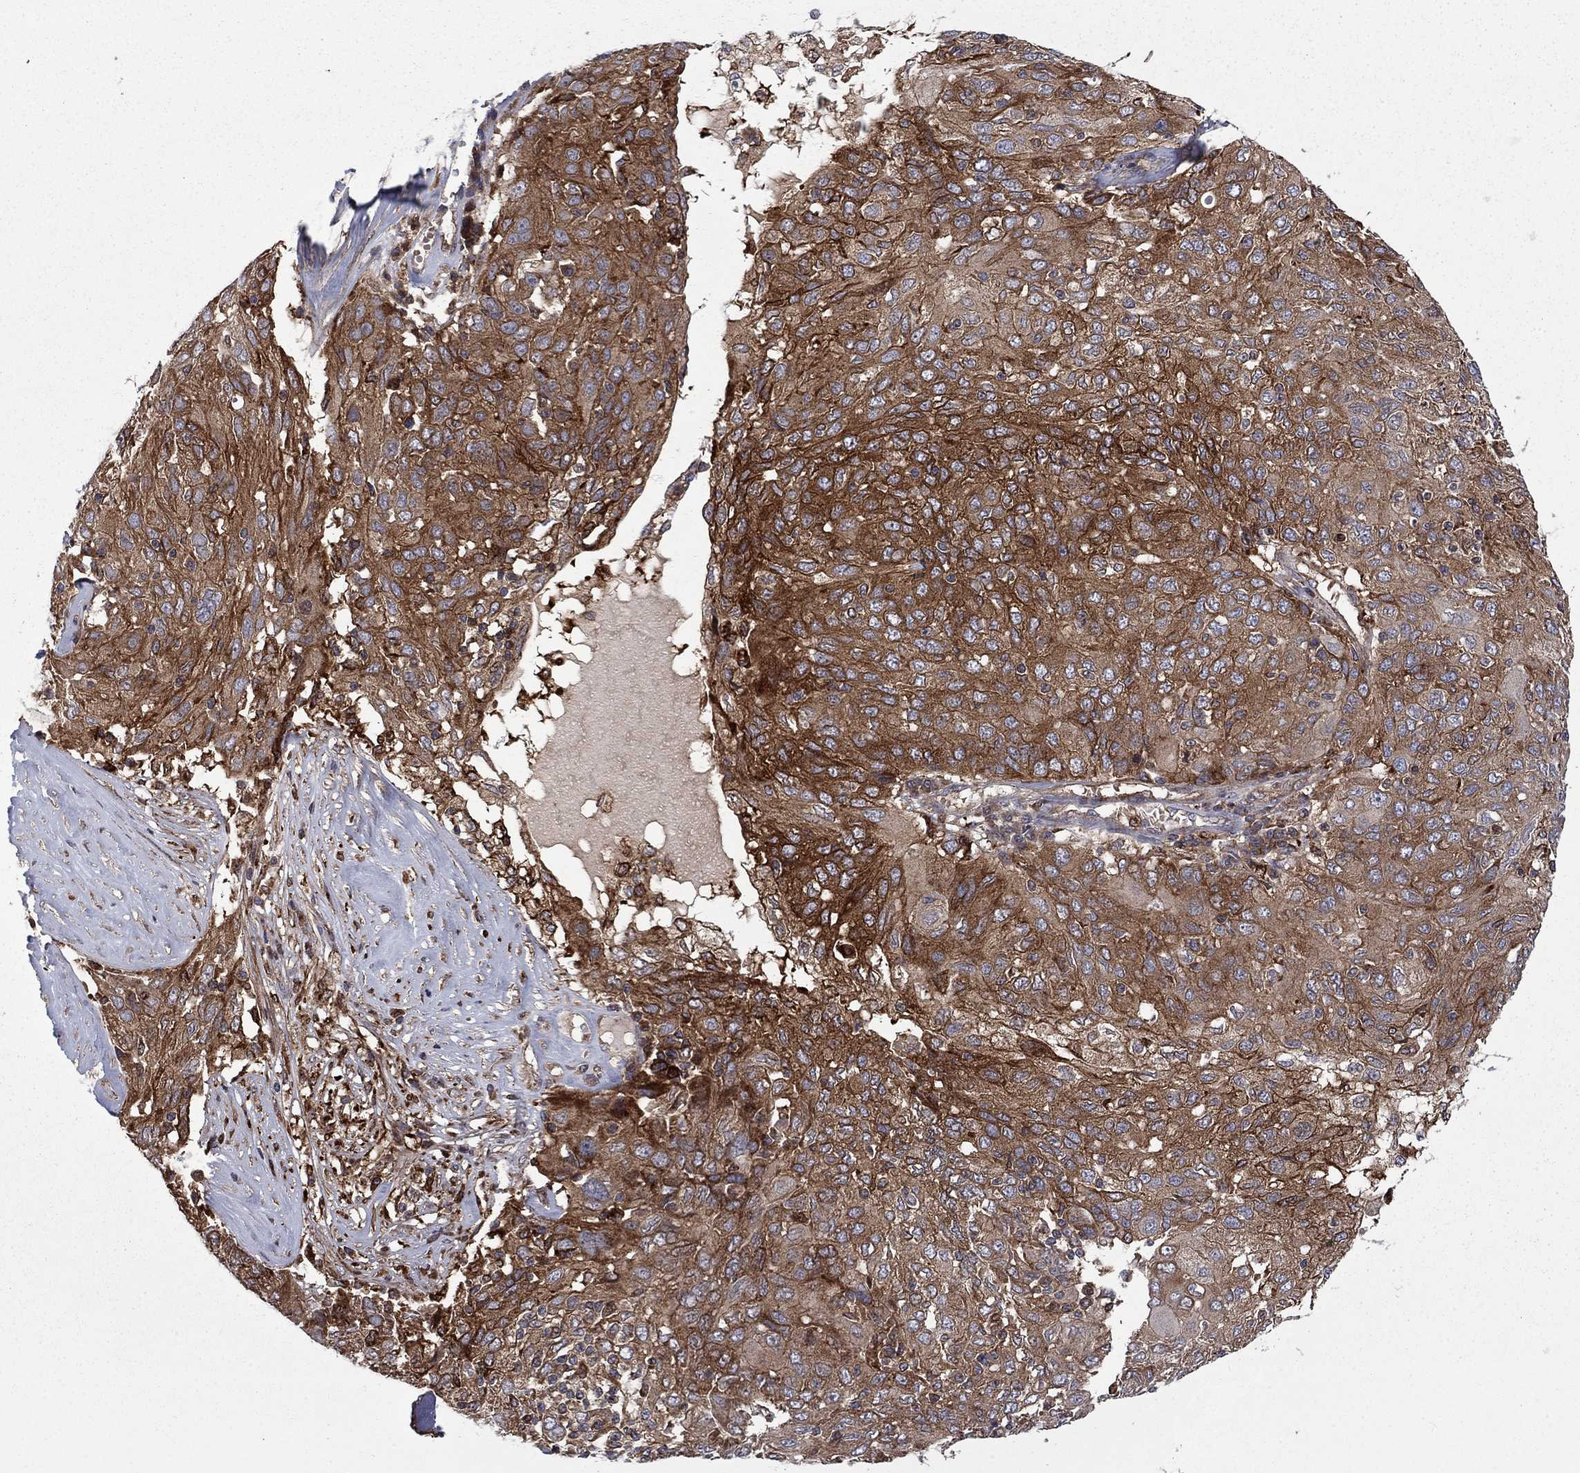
{"staining": {"intensity": "strong", "quantity": "25%-75%", "location": "cytoplasmic/membranous"}, "tissue": "ovarian cancer", "cell_type": "Tumor cells", "image_type": "cancer", "snomed": [{"axis": "morphology", "description": "Carcinoma, endometroid"}, {"axis": "topography", "description": "Ovary"}], "caption": "Endometroid carcinoma (ovarian) stained for a protein (brown) demonstrates strong cytoplasmic/membranous positive staining in about 25%-75% of tumor cells.", "gene": "HDAC4", "patient": {"sex": "female", "age": 50}}